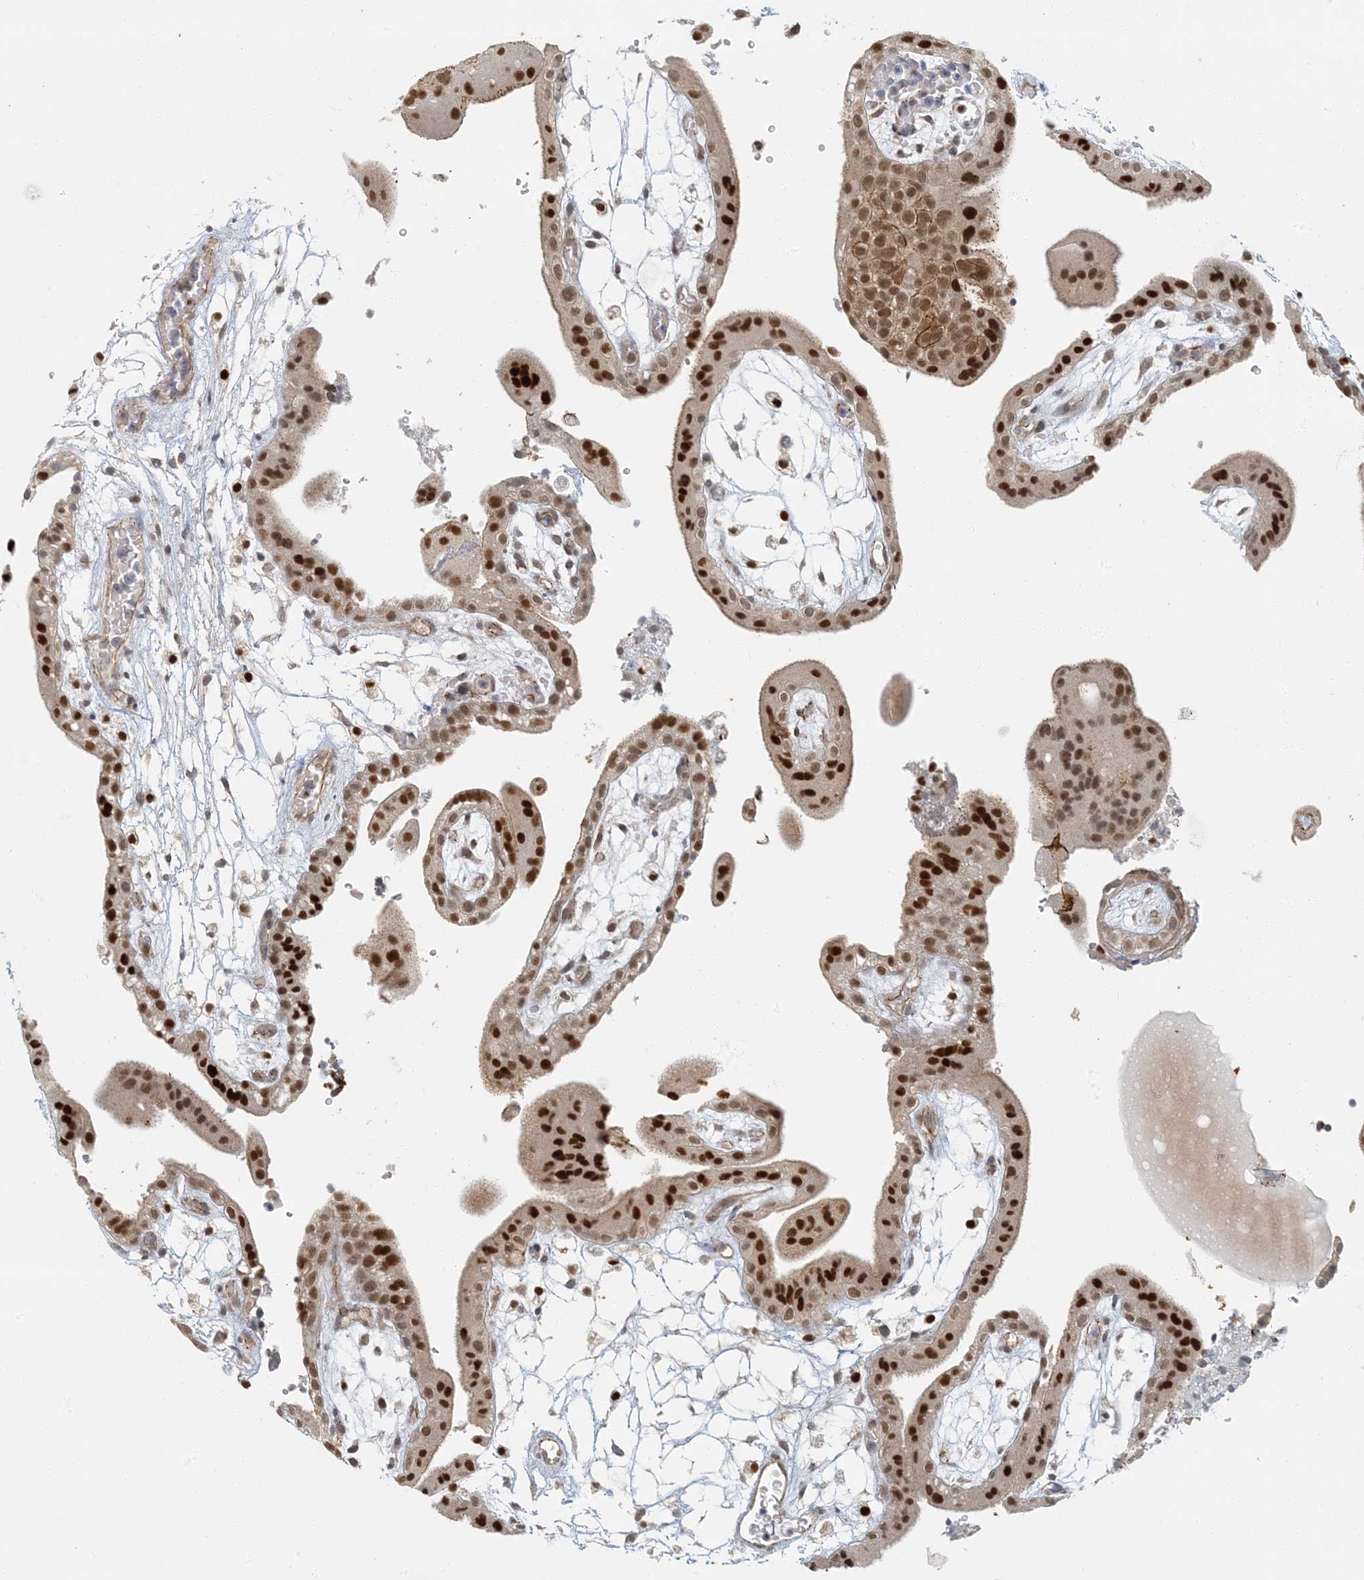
{"staining": {"intensity": "strong", "quantity": ">75%", "location": "nuclear"}, "tissue": "placenta", "cell_type": "Decidual cells", "image_type": "normal", "snomed": [{"axis": "morphology", "description": "Normal tissue, NOS"}, {"axis": "topography", "description": "Placenta"}], "caption": "Immunohistochemical staining of unremarkable placenta reveals high levels of strong nuclear staining in approximately >75% of decidual cells. (DAB (3,3'-diaminobenzidine) IHC with brightfield microscopy, high magnification).", "gene": "AK9", "patient": {"sex": "female", "age": 18}}